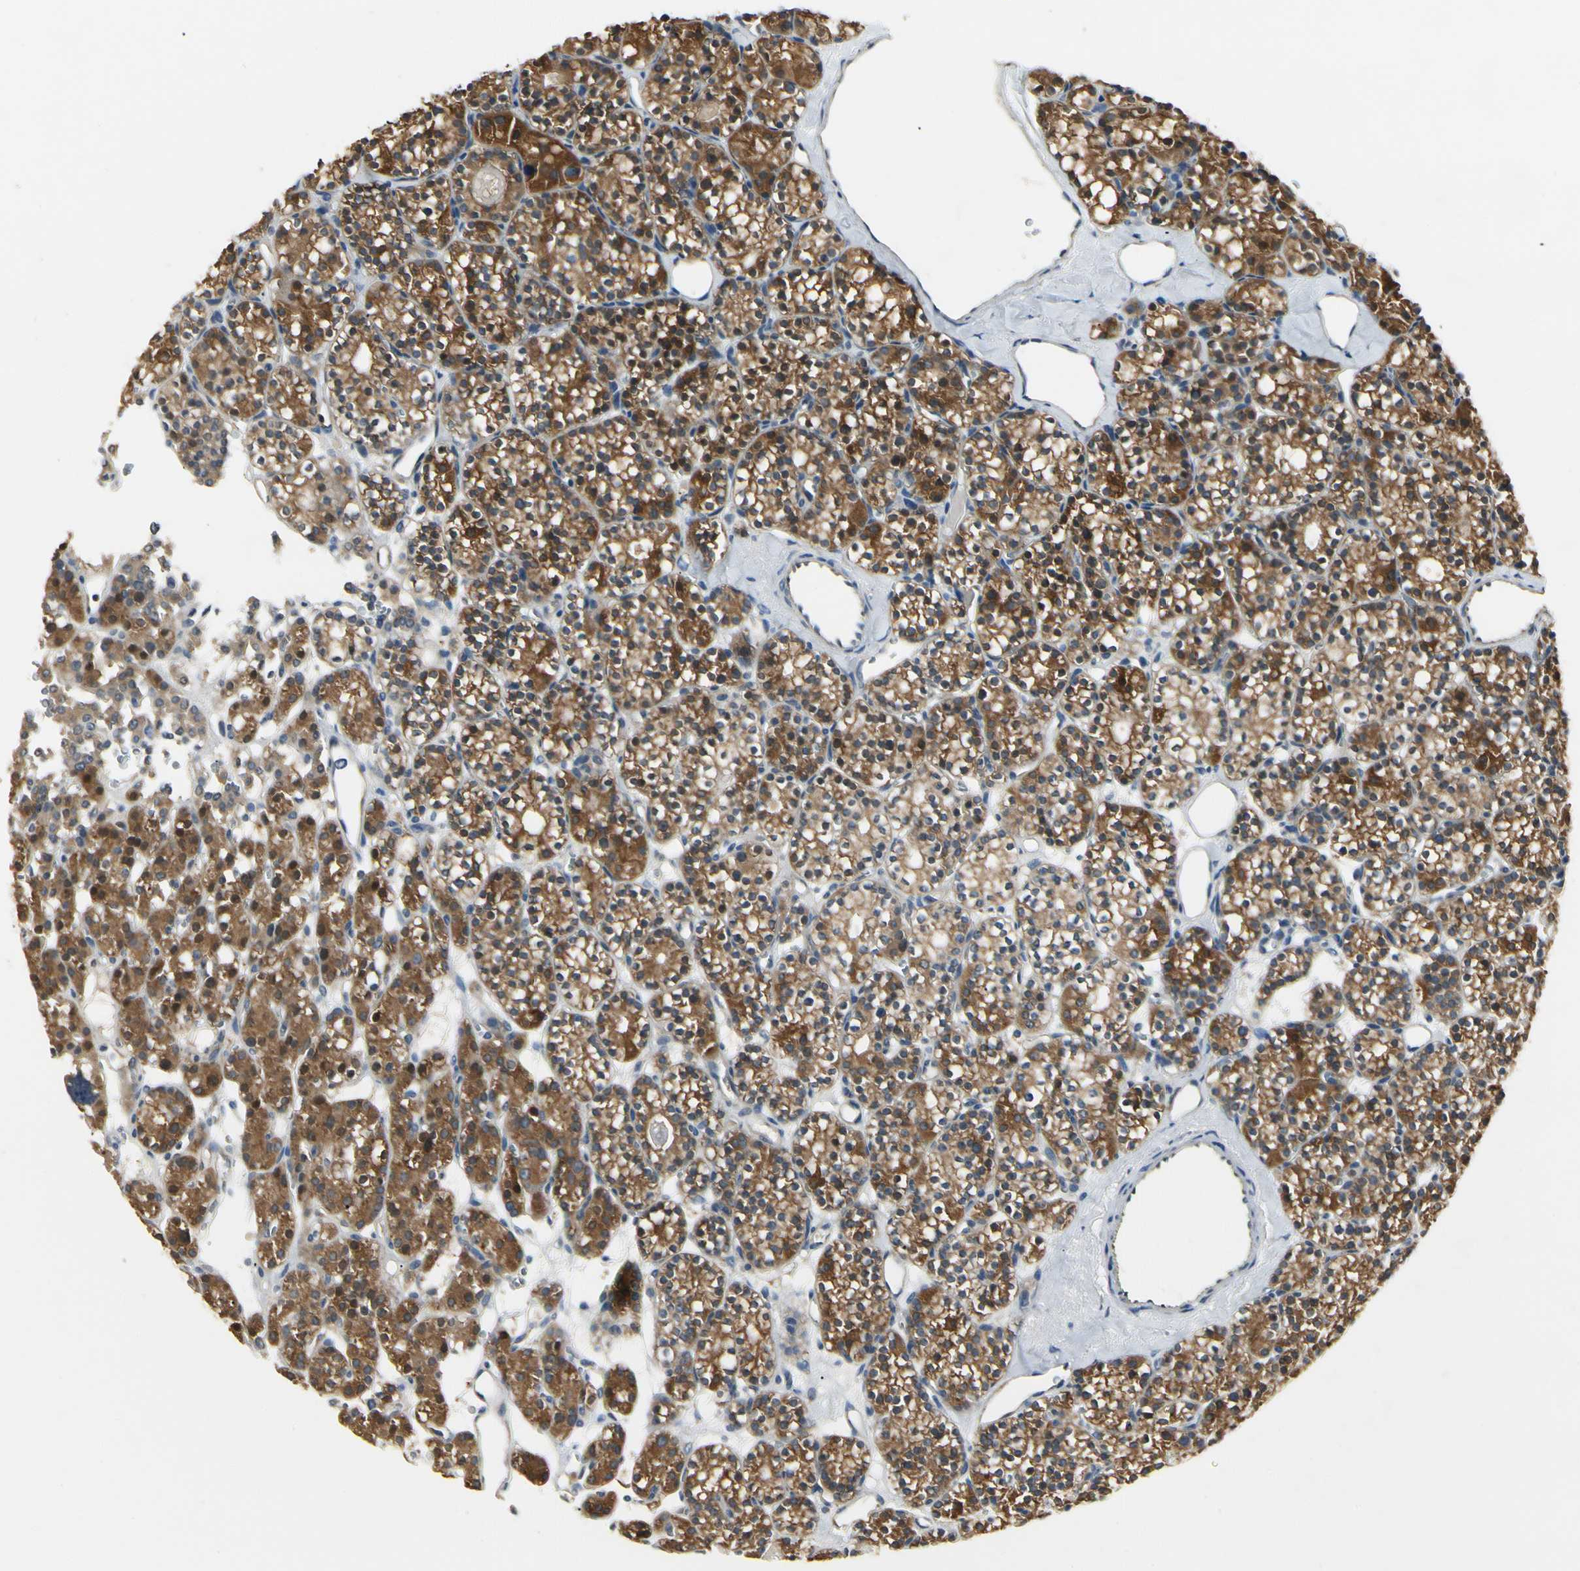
{"staining": {"intensity": "strong", "quantity": ">75%", "location": "cytoplasmic/membranous"}, "tissue": "parathyroid gland", "cell_type": "Glandular cells", "image_type": "normal", "snomed": [{"axis": "morphology", "description": "Normal tissue, NOS"}, {"axis": "topography", "description": "Parathyroid gland"}], "caption": "Strong cytoplasmic/membranous expression for a protein is appreciated in about >75% of glandular cells of normal parathyroid gland using IHC.", "gene": "NME1", "patient": {"sex": "female", "age": 64}}